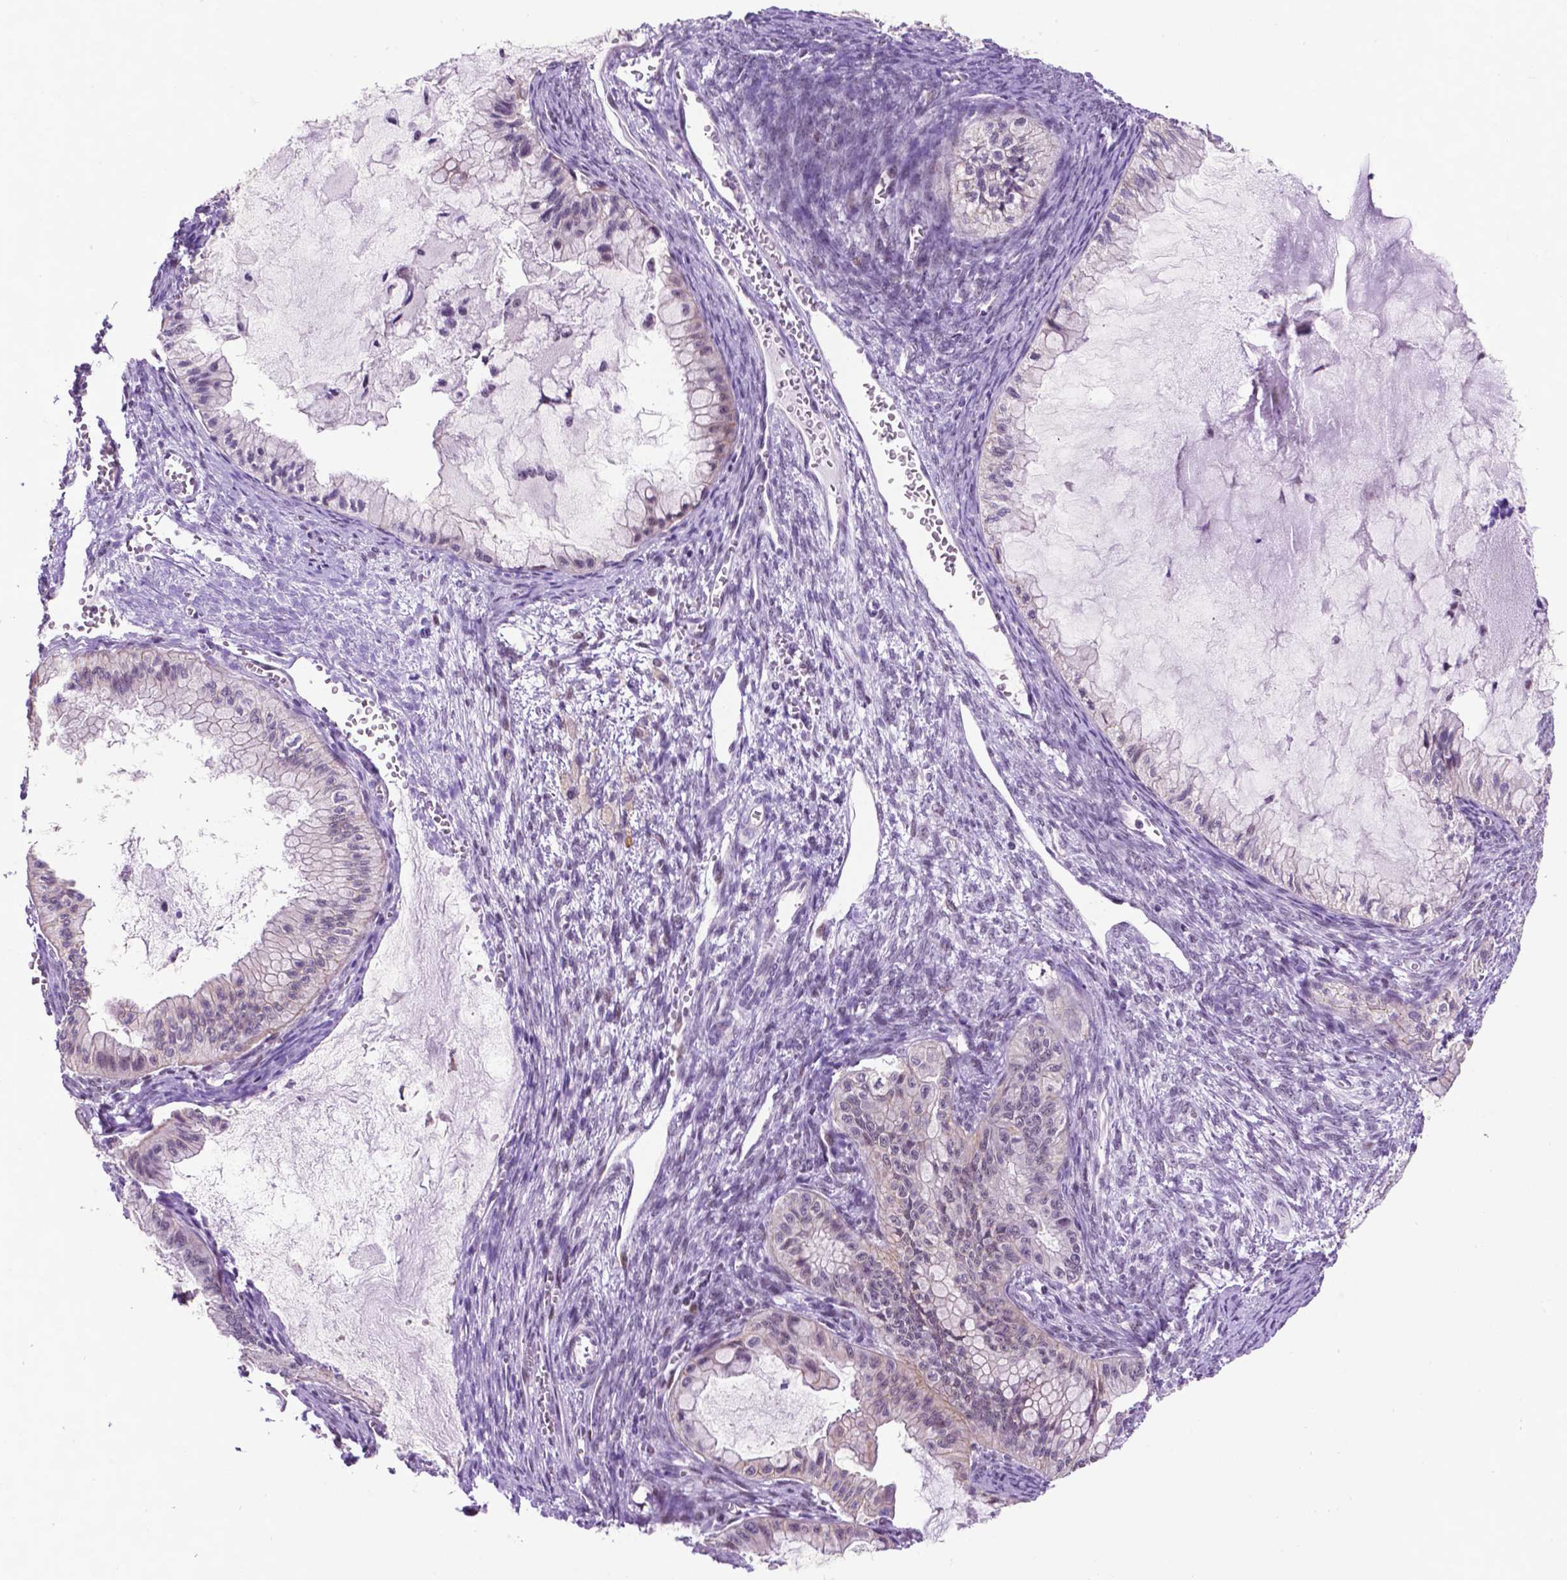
{"staining": {"intensity": "negative", "quantity": "none", "location": "none"}, "tissue": "ovarian cancer", "cell_type": "Tumor cells", "image_type": "cancer", "snomed": [{"axis": "morphology", "description": "Cystadenocarcinoma, mucinous, NOS"}, {"axis": "topography", "description": "Ovary"}], "caption": "This is an IHC histopathology image of ovarian cancer. There is no expression in tumor cells.", "gene": "TACSTD2", "patient": {"sex": "female", "age": 72}}